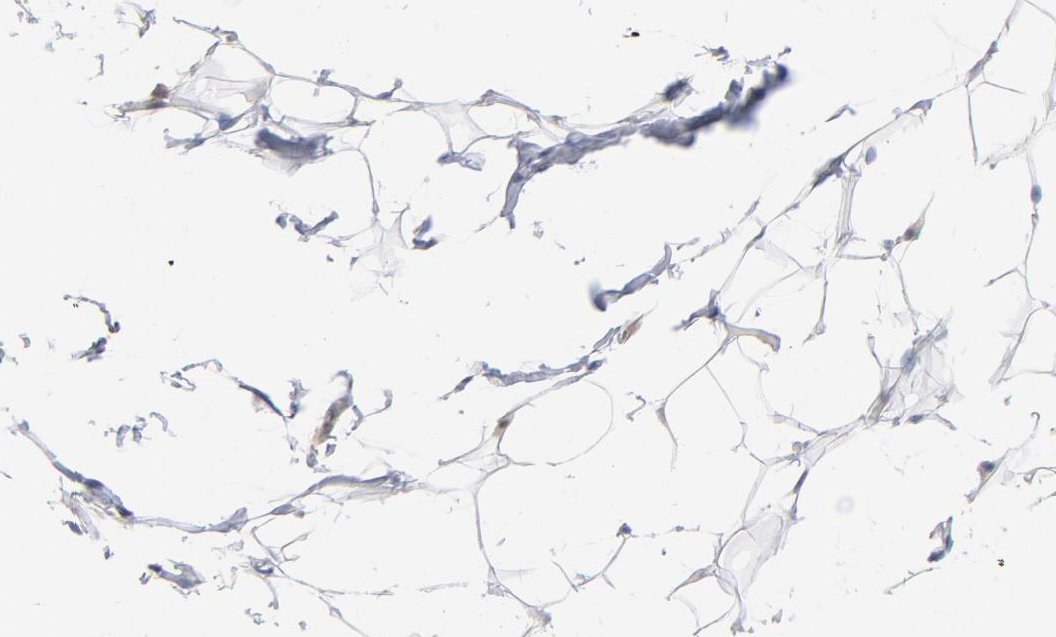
{"staining": {"intensity": "negative", "quantity": "none", "location": "none"}, "tissue": "adipose tissue", "cell_type": "Adipocytes", "image_type": "normal", "snomed": [{"axis": "morphology", "description": "Normal tissue, NOS"}, {"axis": "topography", "description": "Soft tissue"}], "caption": "Adipose tissue was stained to show a protein in brown. There is no significant positivity in adipocytes. (Stains: DAB (3,3'-diaminobenzidine) IHC with hematoxylin counter stain, Microscopy: brightfield microscopy at high magnification).", "gene": "MIF", "patient": {"sex": "male", "age": 26}}